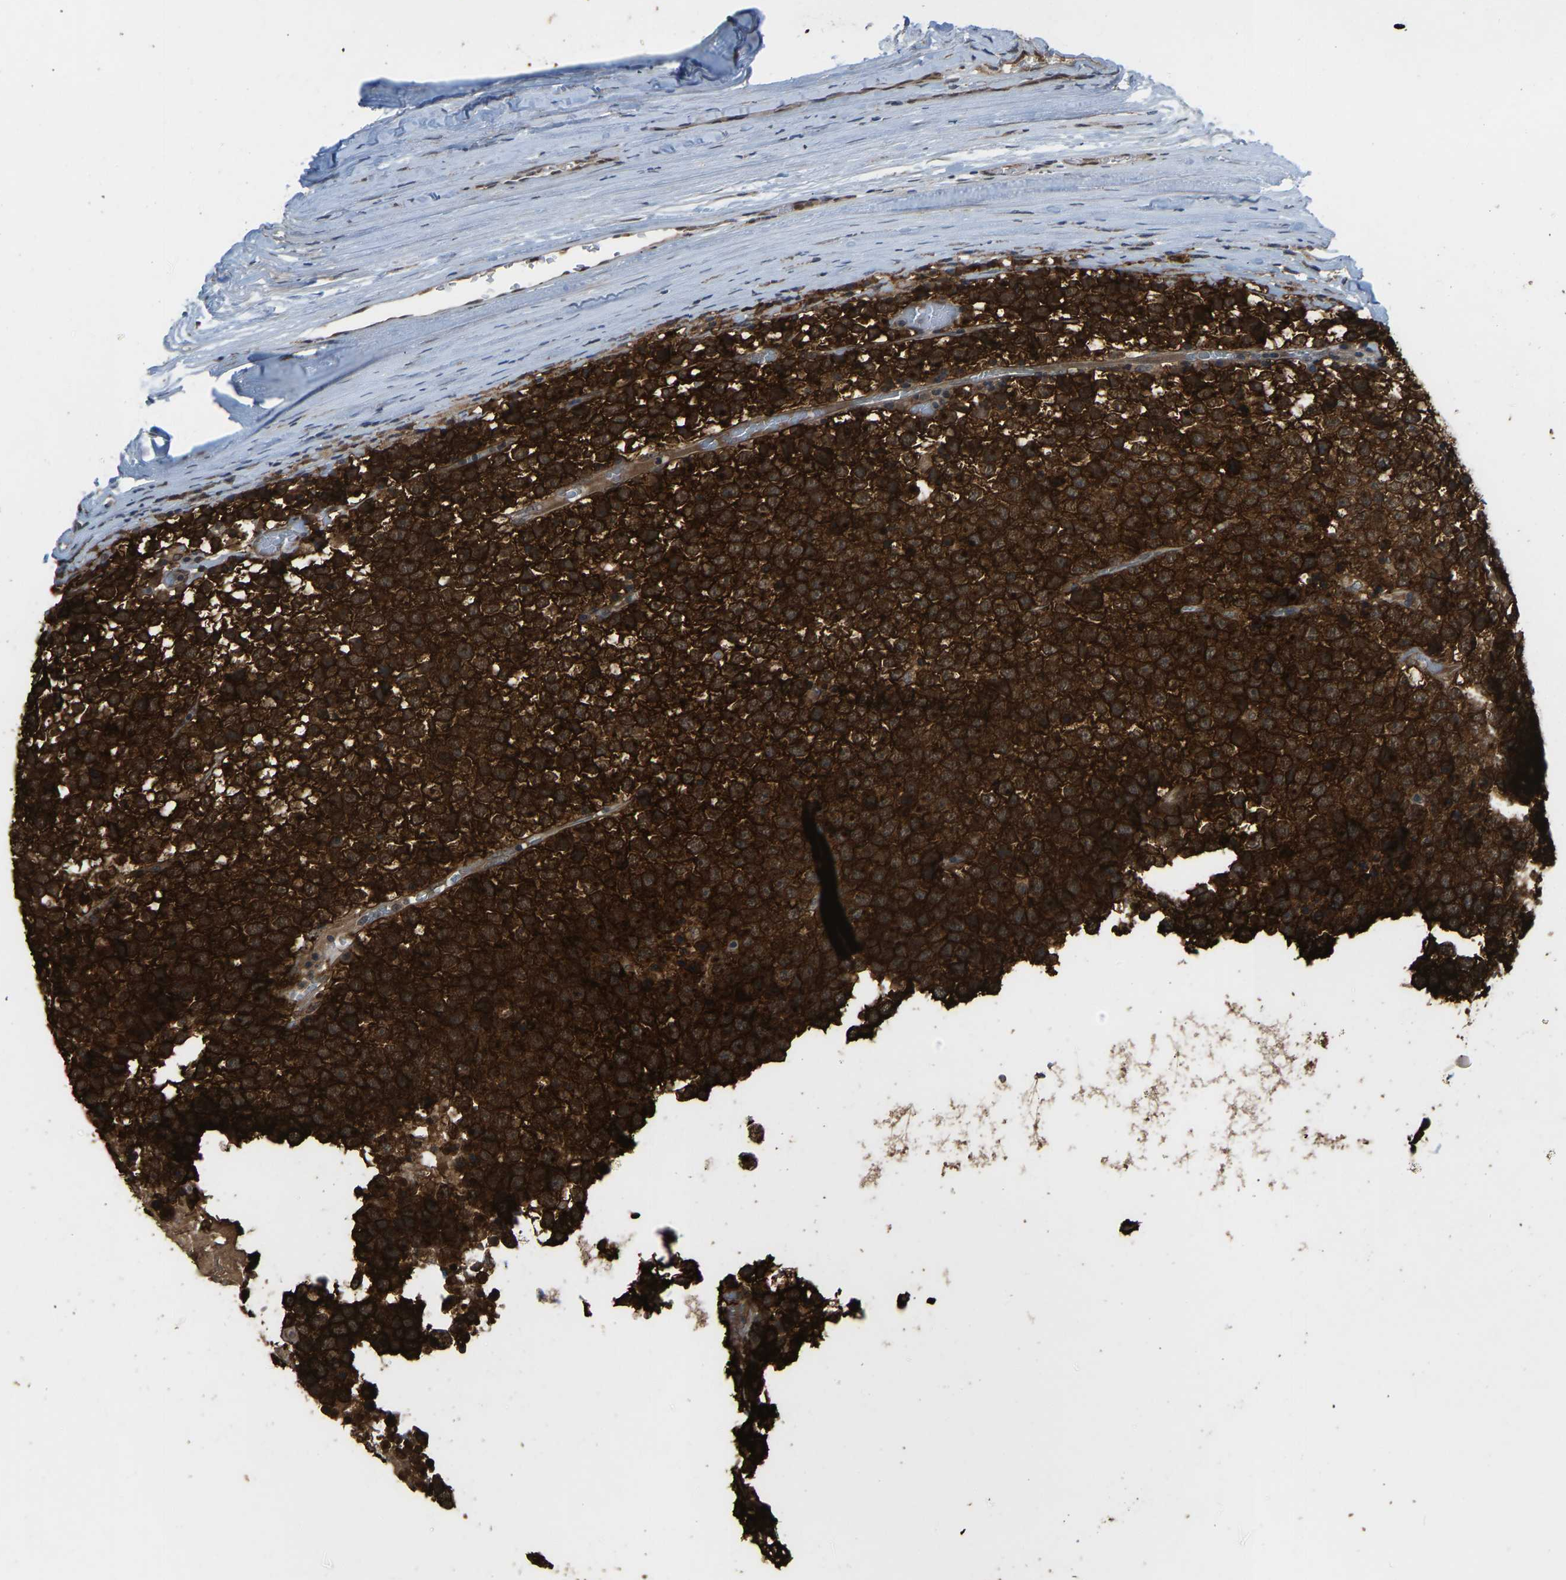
{"staining": {"intensity": "strong", "quantity": ">75%", "location": "cytoplasmic/membranous"}, "tissue": "testis cancer", "cell_type": "Tumor cells", "image_type": "cancer", "snomed": [{"axis": "morphology", "description": "Seminoma, NOS"}, {"axis": "topography", "description": "Testis"}], "caption": "Testis cancer (seminoma) stained with a brown dye demonstrates strong cytoplasmic/membranous positive positivity in about >75% of tumor cells.", "gene": "CCT8", "patient": {"sex": "male", "age": 65}}